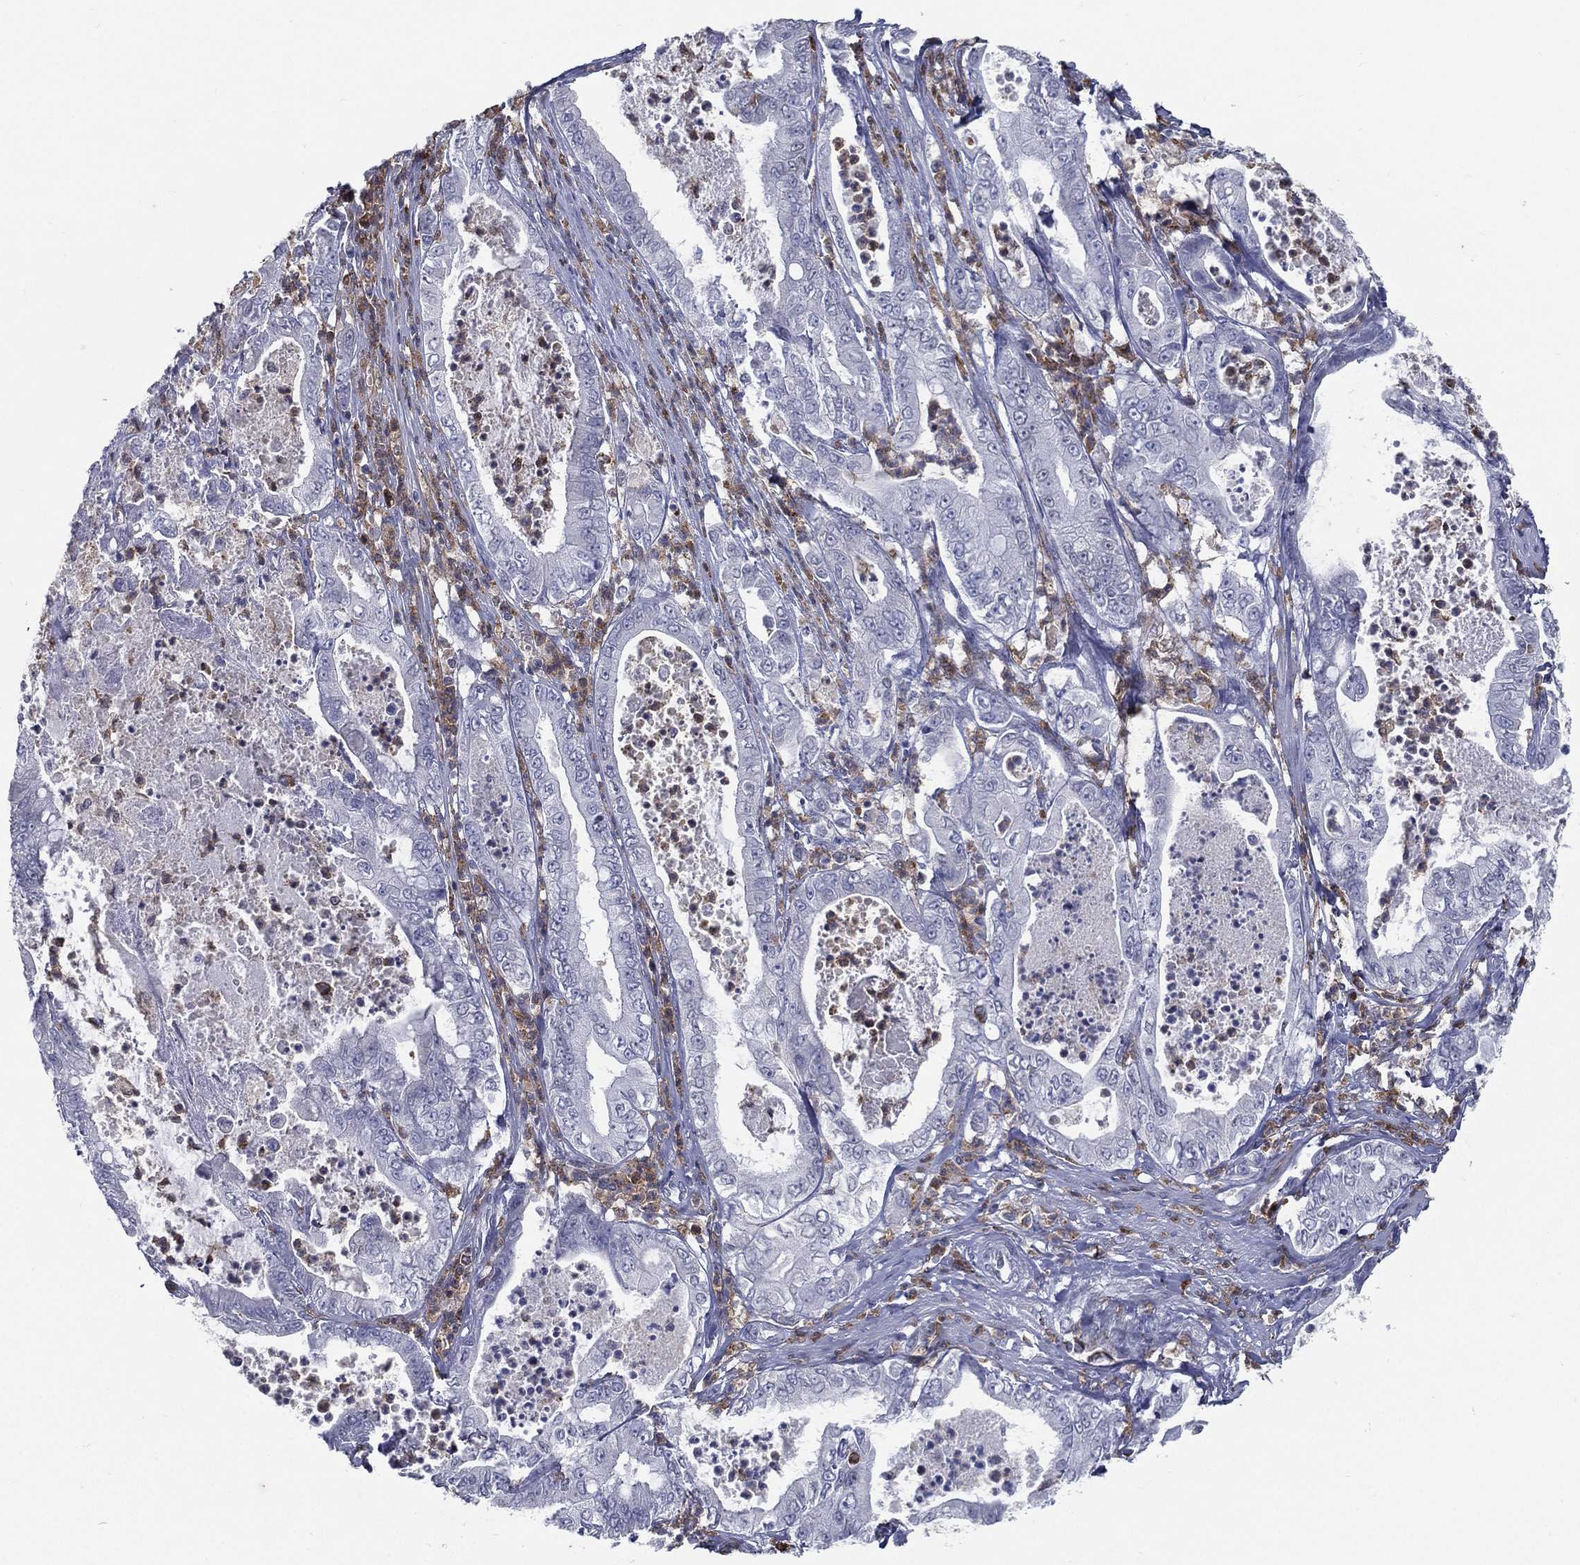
{"staining": {"intensity": "negative", "quantity": "none", "location": "none"}, "tissue": "pancreatic cancer", "cell_type": "Tumor cells", "image_type": "cancer", "snomed": [{"axis": "morphology", "description": "Adenocarcinoma, NOS"}, {"axis": "topography", "description": "Pancreas"}], "caption": "A histopathology image of pancreatic cancer (adenocarcinoma) stained for a protein shows no brown staining in tumor cells.", "gene": "EVI2B", "patient": {"sex": "male", "age": 71}}